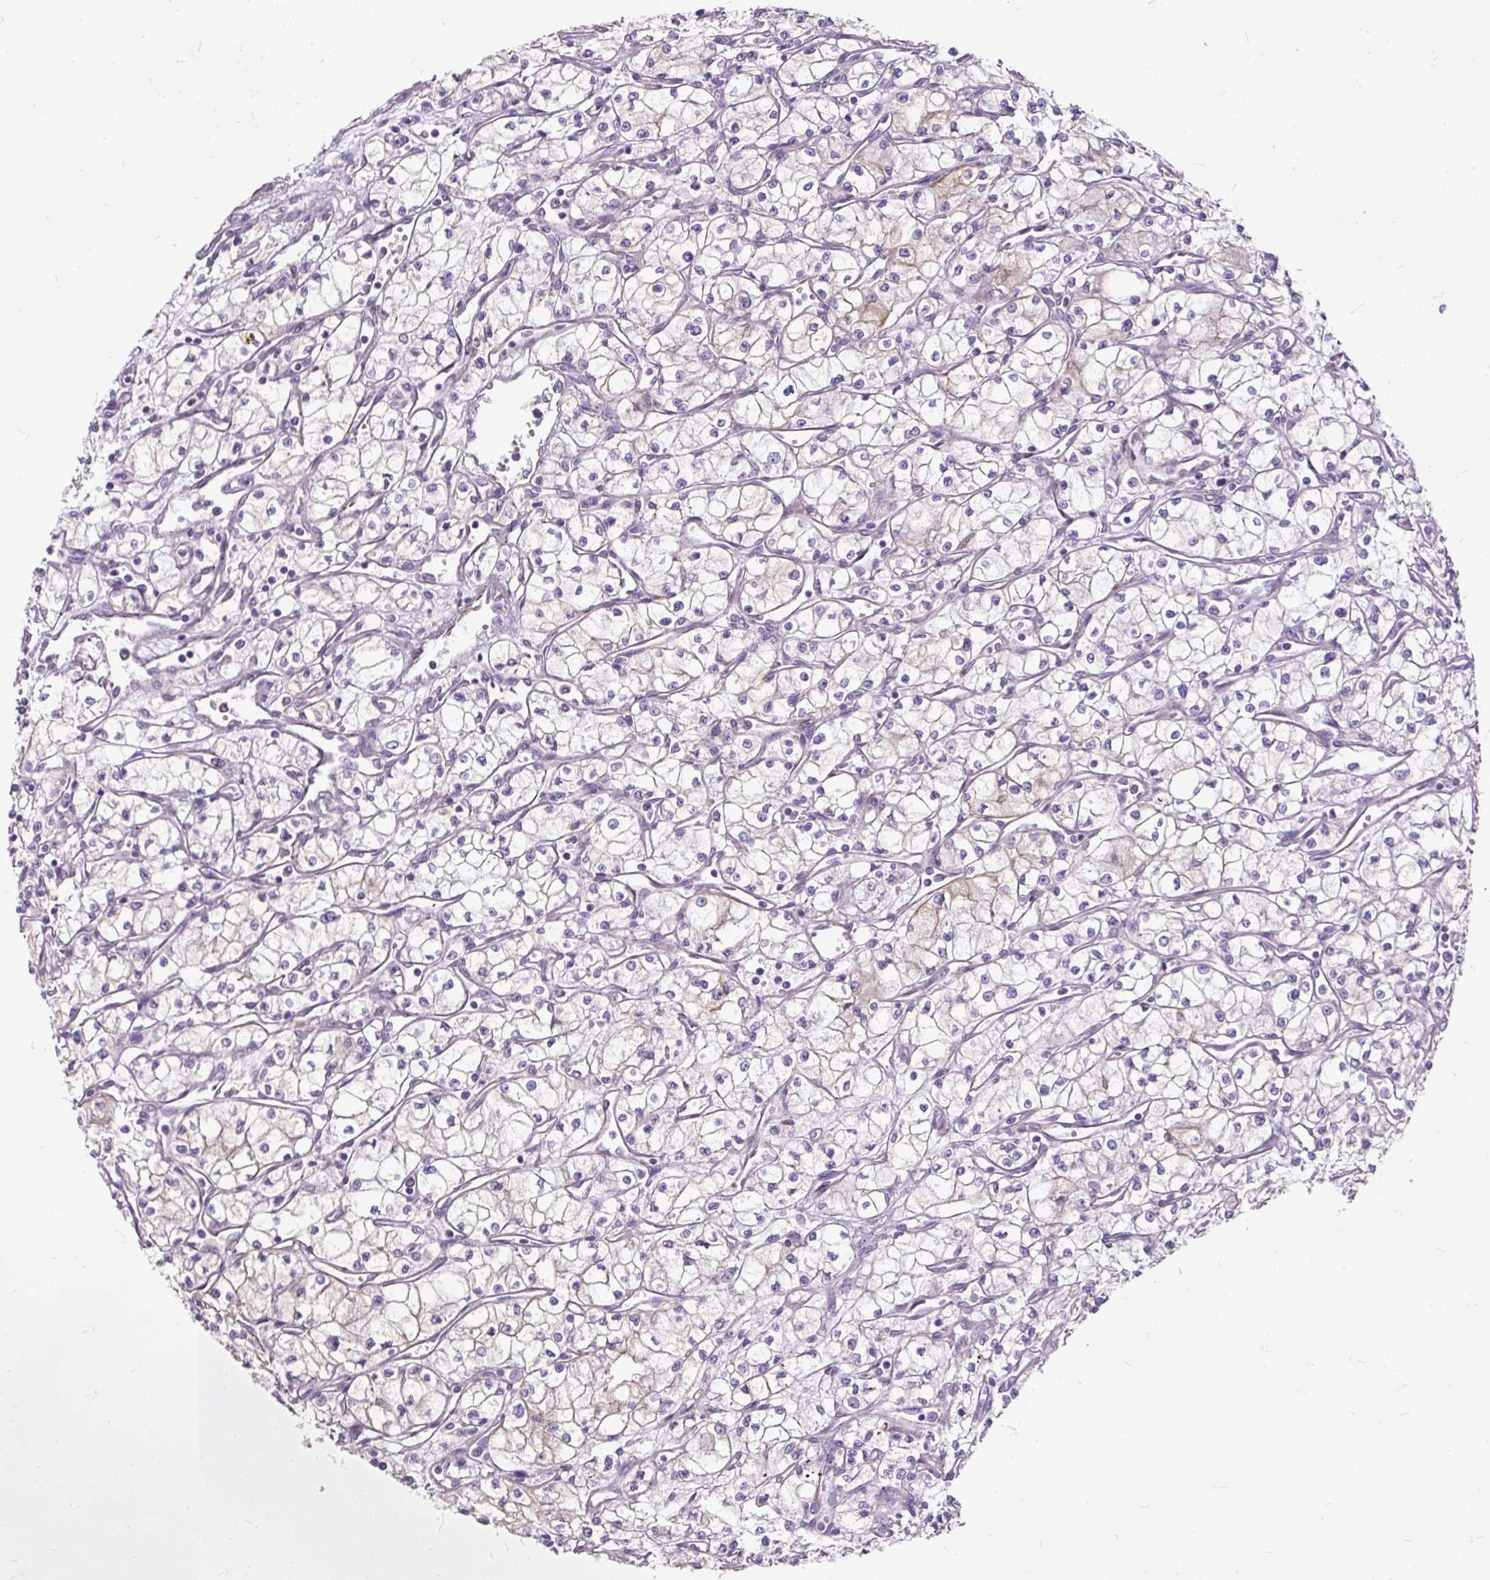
{"staining": {"intensity": "negative", "quantity": "none", "location": "none"}, "tissue": "renal cancer", "cell_type": "Tumor cells", "image_type": "cancer", "snomed": [{"axis": "morphology", "description": "Adenocarcinoma, NOS"}, {"axis": "topography", "description": "Kidney"}], "caption": "High magnification brightfield microscopy of adenocarcinoma (renal) stained with DAB (brown) and counterstained with hematoxylin (blue): tumor cells show no significant staining. (DAB (3,3'-diaminobenzidine) immunohistochemistry visualized using brightfield microscopy, high magnification).", "gene": "GBX1", "patient": {"sex": "male", "age": 59}}